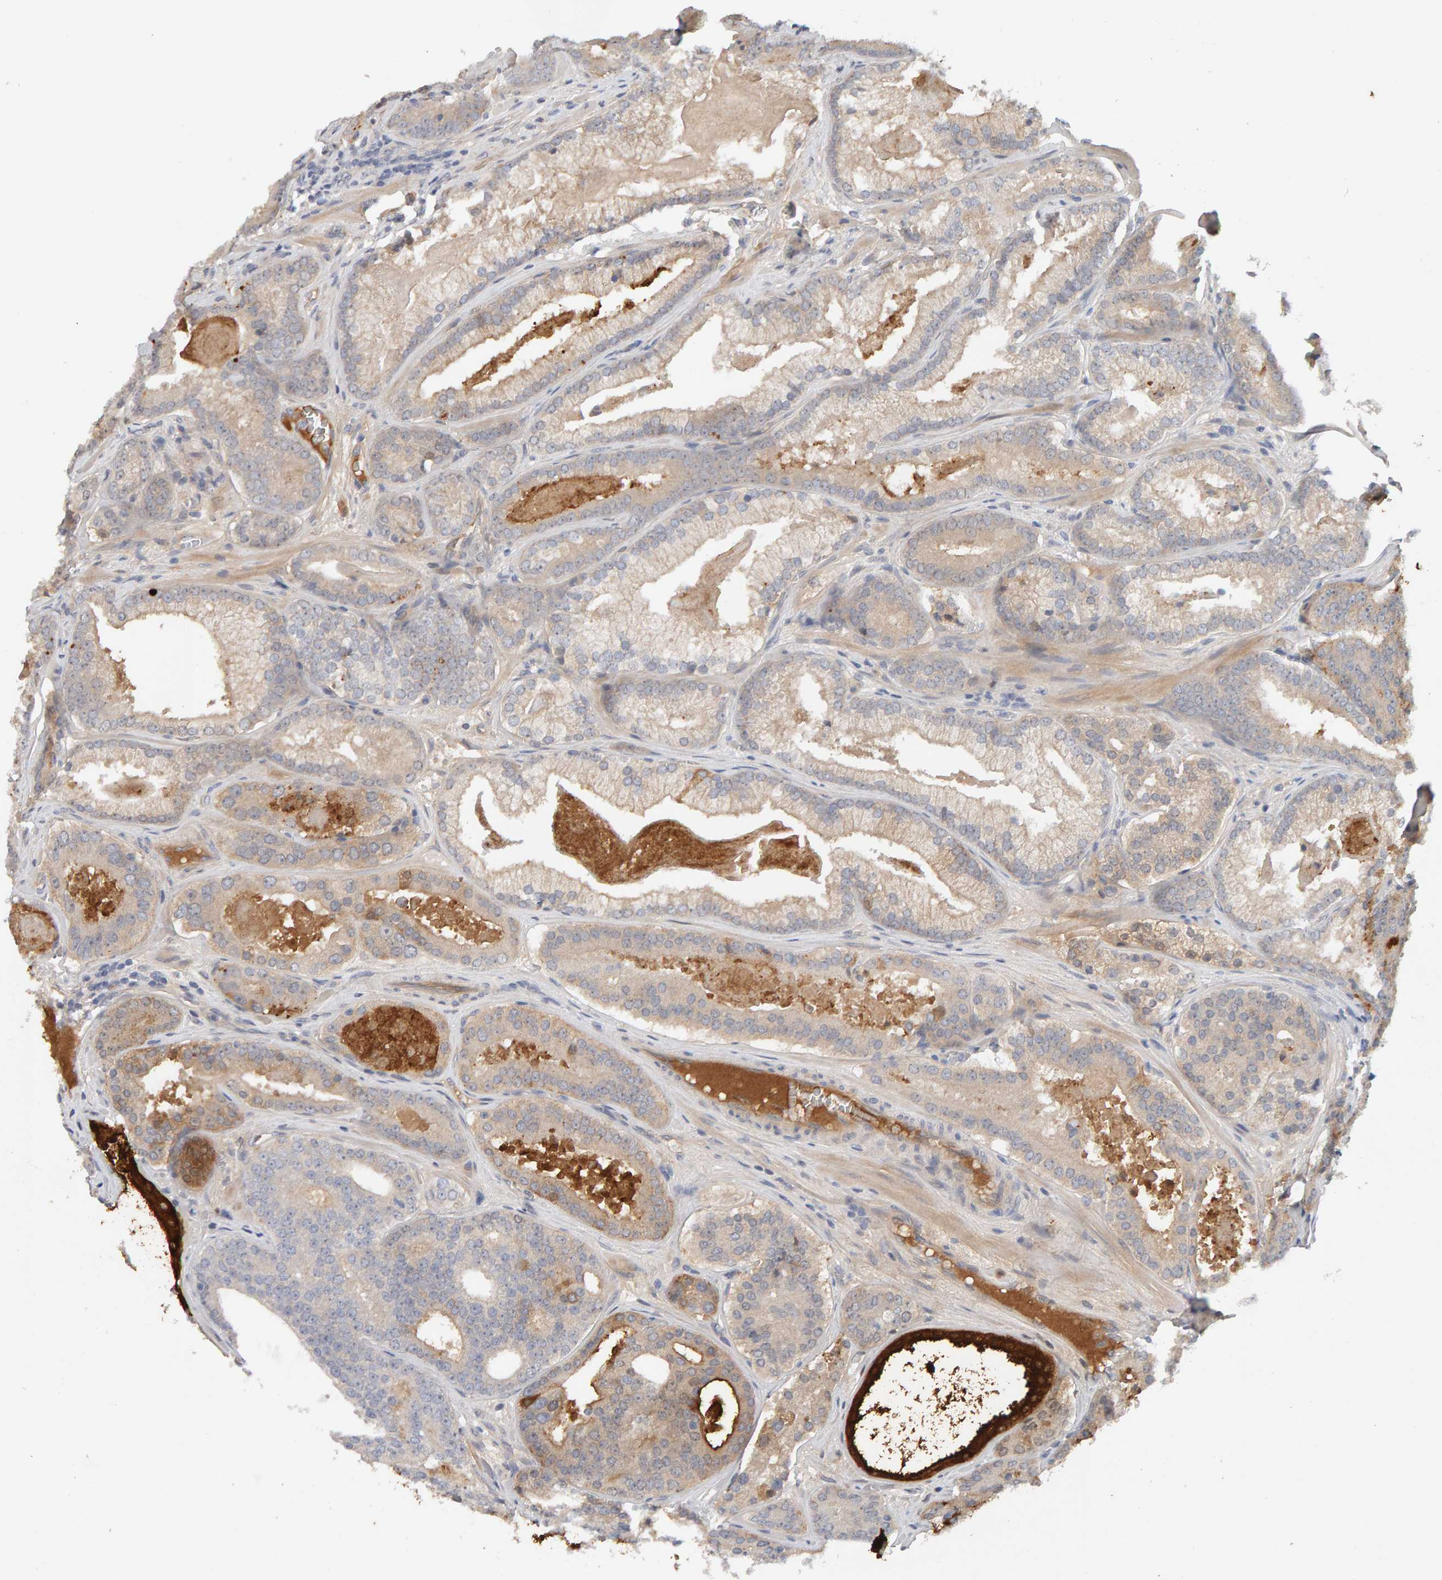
{"staining": {"intensity": "weak", "quantity": "25%-75%", "location": "cytoplasmic/membranous"}, "tissue": "prostate cancer", "cell_type": "Tumor cells", "image_type": "cancer", "snomed": [{"axis": "morphology", "description": "Adenocarcinoma, High grade"}, {"axis": "topography", "description": "Prostate"}], "caption": "A low amount of weak cytoplasmic/membranous staining is seen in approximately 25%-75% of tumor cells in prostate high-grade adenocarcinoma tissue.", "gene": "PPP1R16A", "patient": {"sex": "male", "age": 60}}